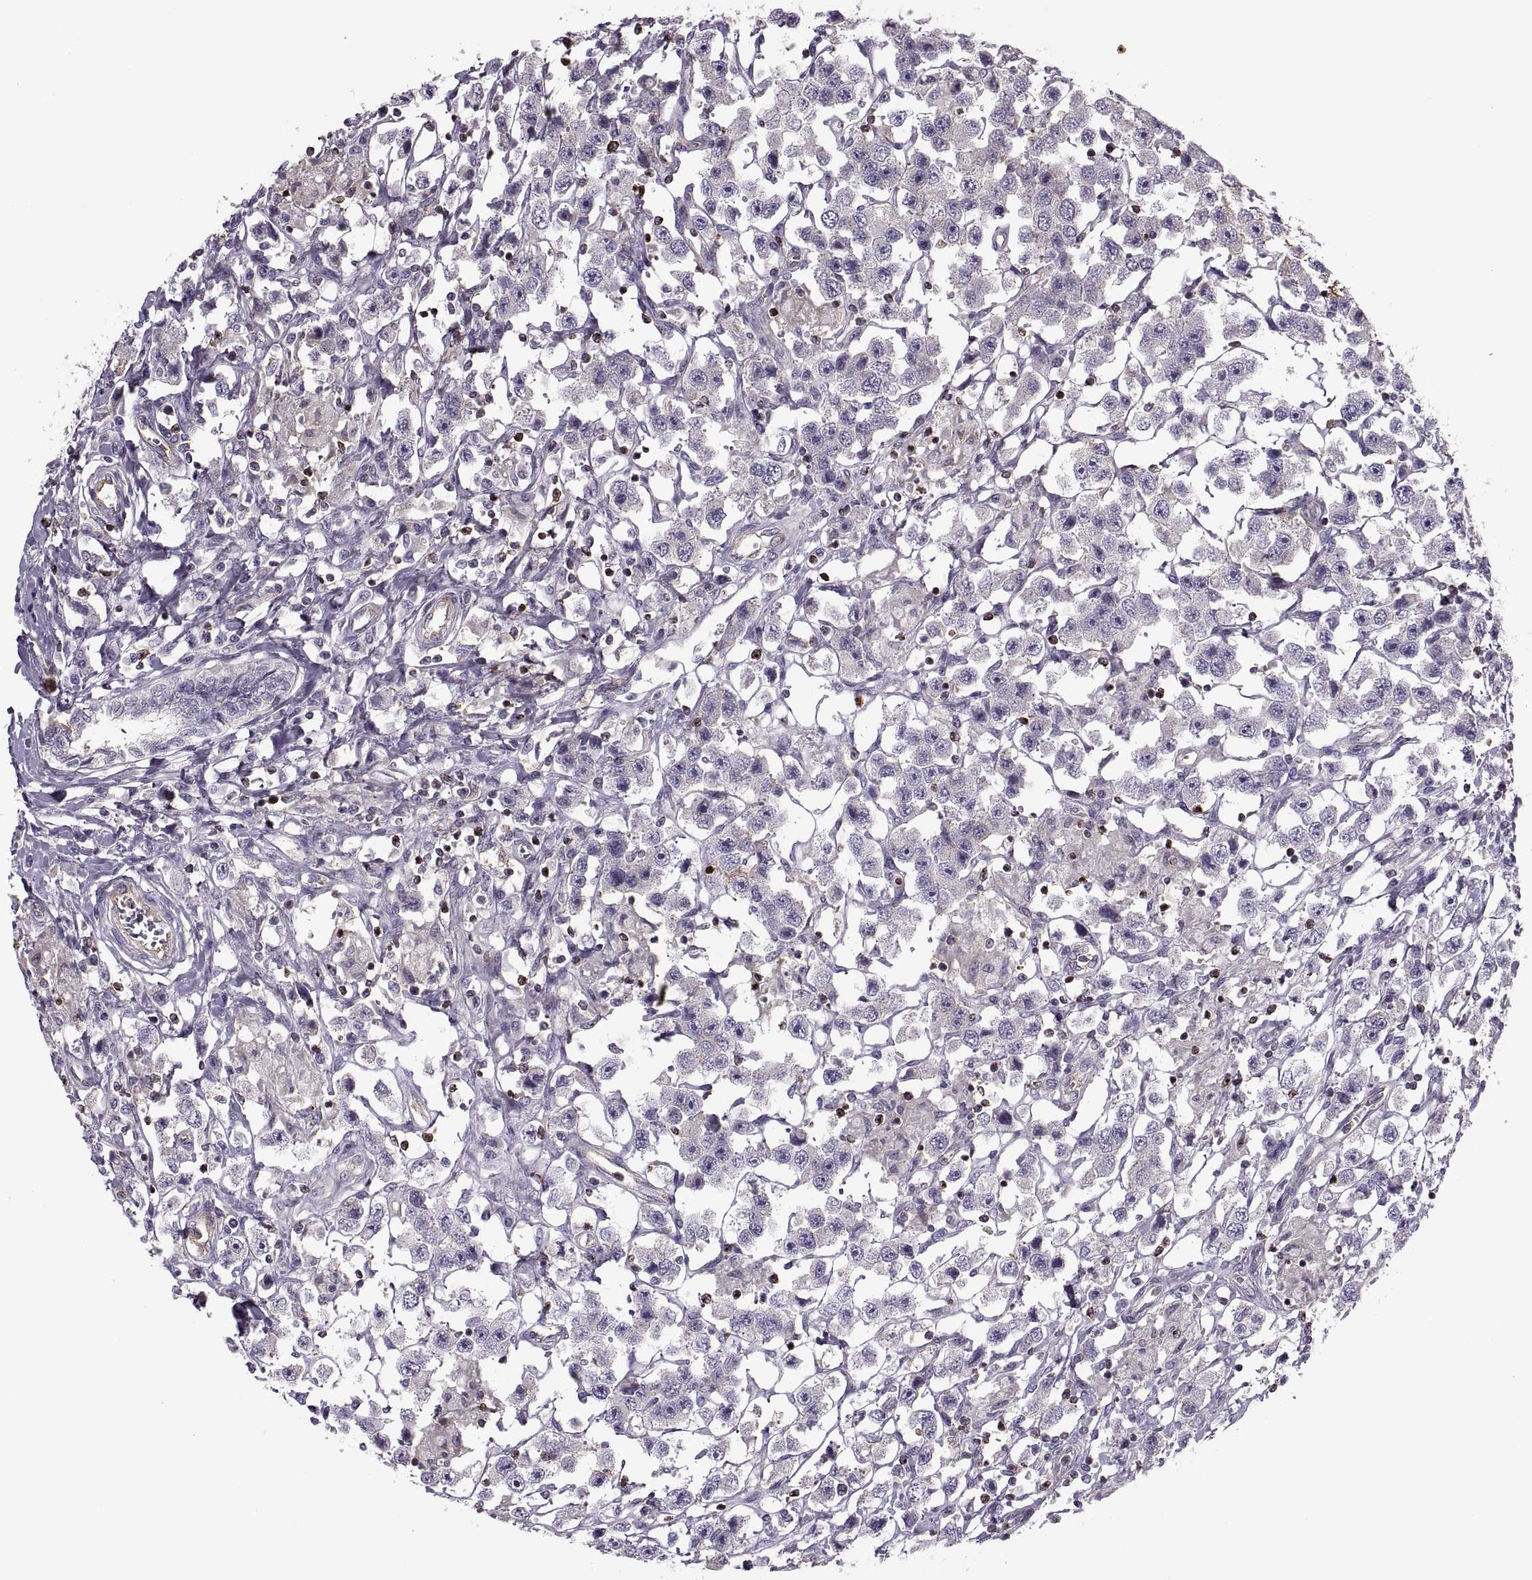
{"staining": {"intensity": "negative", "quantity": "none", "location": "none"}, "tissue": "testis cancer", "cell_type": "Tumor cells", "image_type": "cancer", "snomed": [{"axis": "morphology", "description": "Seminoma, NOS"}, {"axis": "topography", "description": "Testis"}], "caption": "High magnification brightfield microscopy of testis cancer stained with DAB (brown) and counterstained with hematoxylin (blue): tumor cells show no significant positivity. The staining is performed using DAB (3,3'-diaminobenzidine) brown chromogen with nuclei counter-stained in using hematoxylin.", "gene": "SLC2A3", "patient": {"sex": "male", "age": 45}}